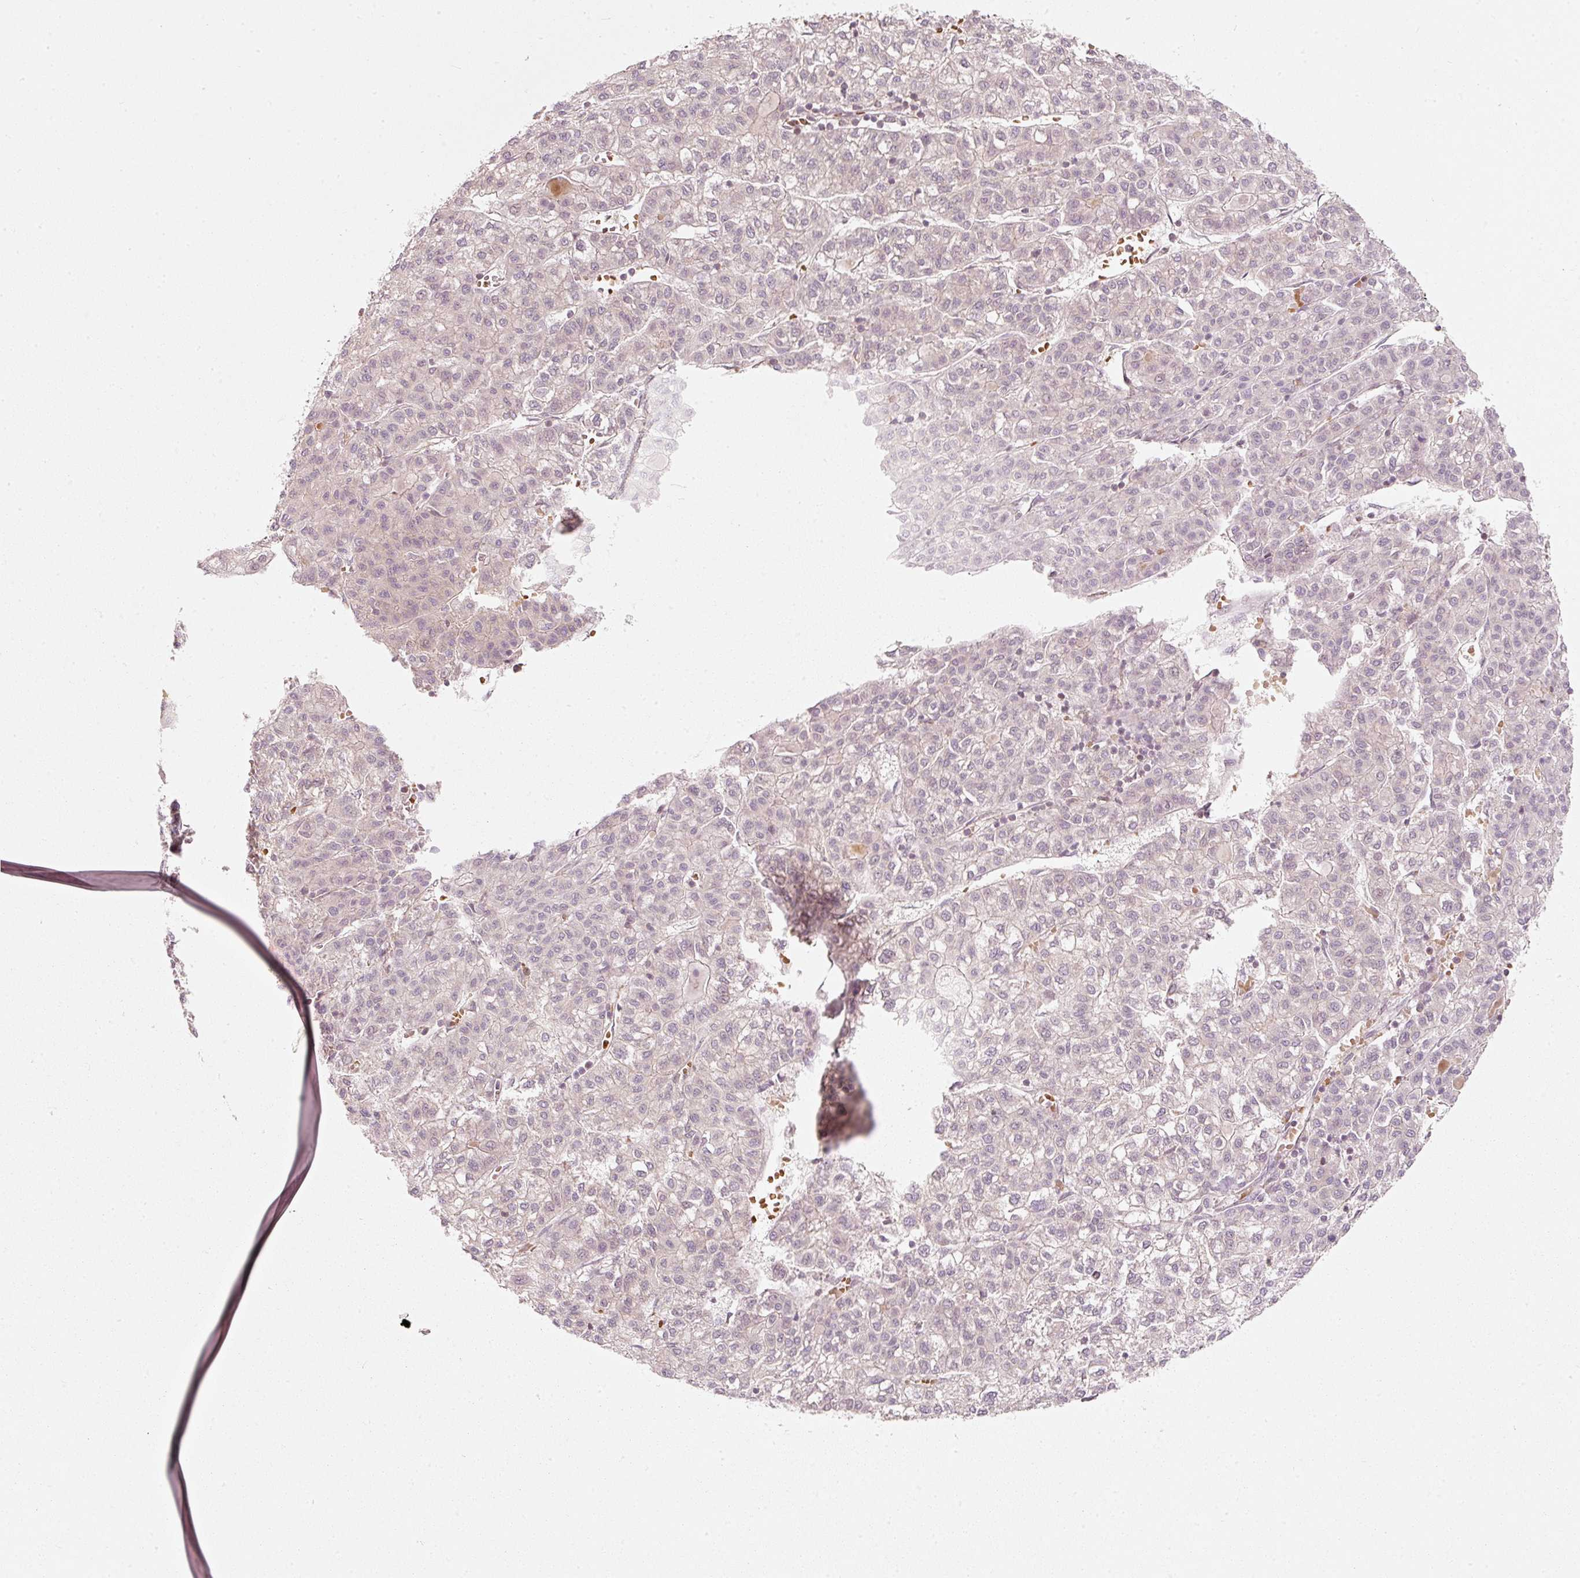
{"staining": {"intensity": "negative", "quantity": "none", "location": "none"}, "tissue": "liver cancer", "cell_type": "Tumor cells", "image_type": "cancer", "snomed": [{"axis": "morphology", "description": "Carcinoma, Hepatocellular, NOS"}, {"axis": "topography", "description": "Liver"}], "caption": "Immunohistochemistry of liver hepatocellular carcinoma demonstrates no expression in tumor cells.", "gene": "KCNQ1", "patient": {"sex": "female", "age": 43}}